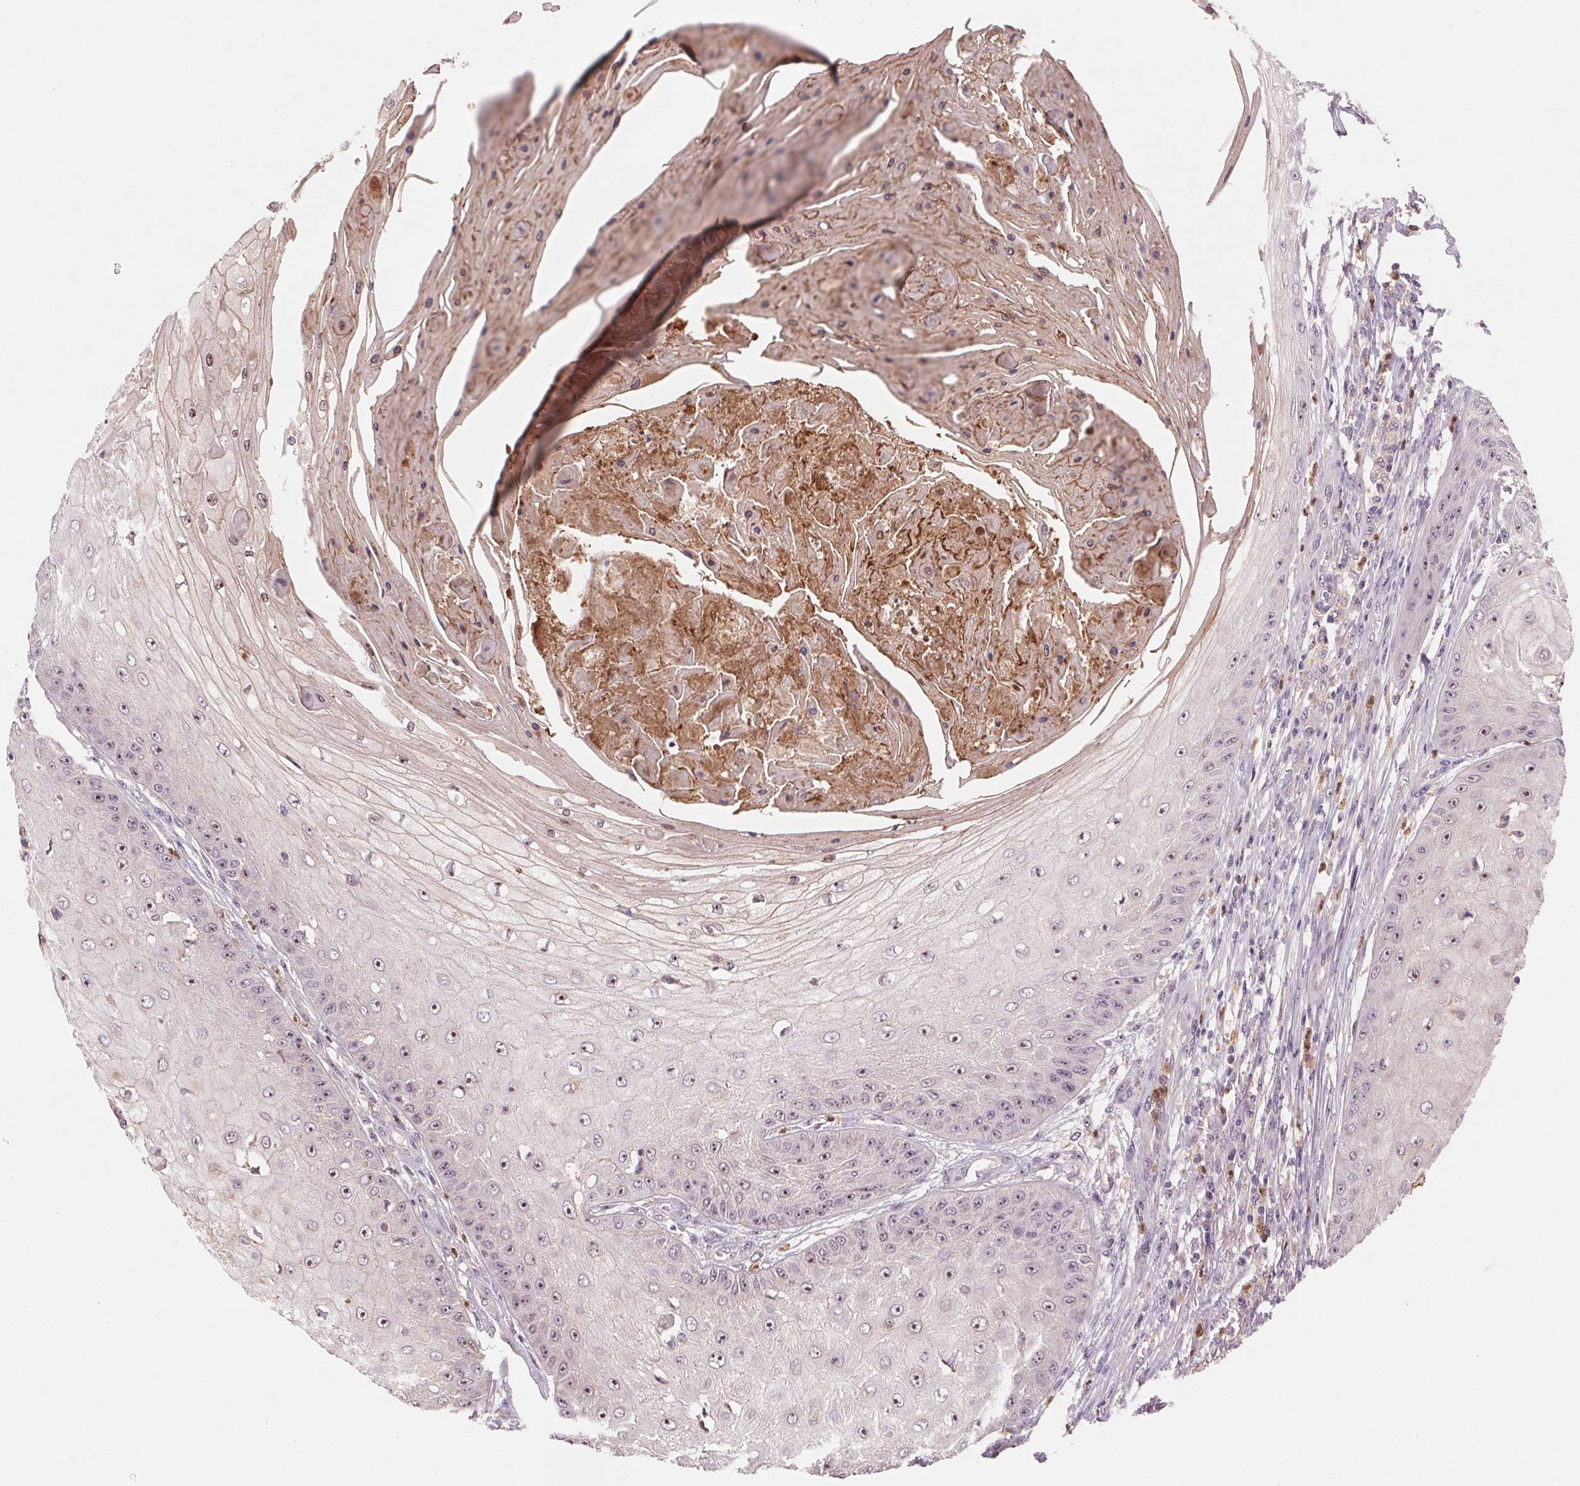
{"staining": {"intensity": "moderate", "quantity": "25%-75%", "location": "nuclear"}, "tissue": "skin cancer", "cell_type": "Tumor cells", "image_type": "cancer", "snomed": [{"axis": "morphology", "description": "Squamous cell carcinoma, NOS"}, {"axis": "topography", "description": "Skin"}], "caption": "Immunohistochemistry (IHC) of squamous cell carcinoma (skin) exhibits medium levels of moderate nuclear positivity in approximately 25%-75% of tumor cells.", "gene": "RANBP3L", "patient": {"sex": "male", "age": 70}}